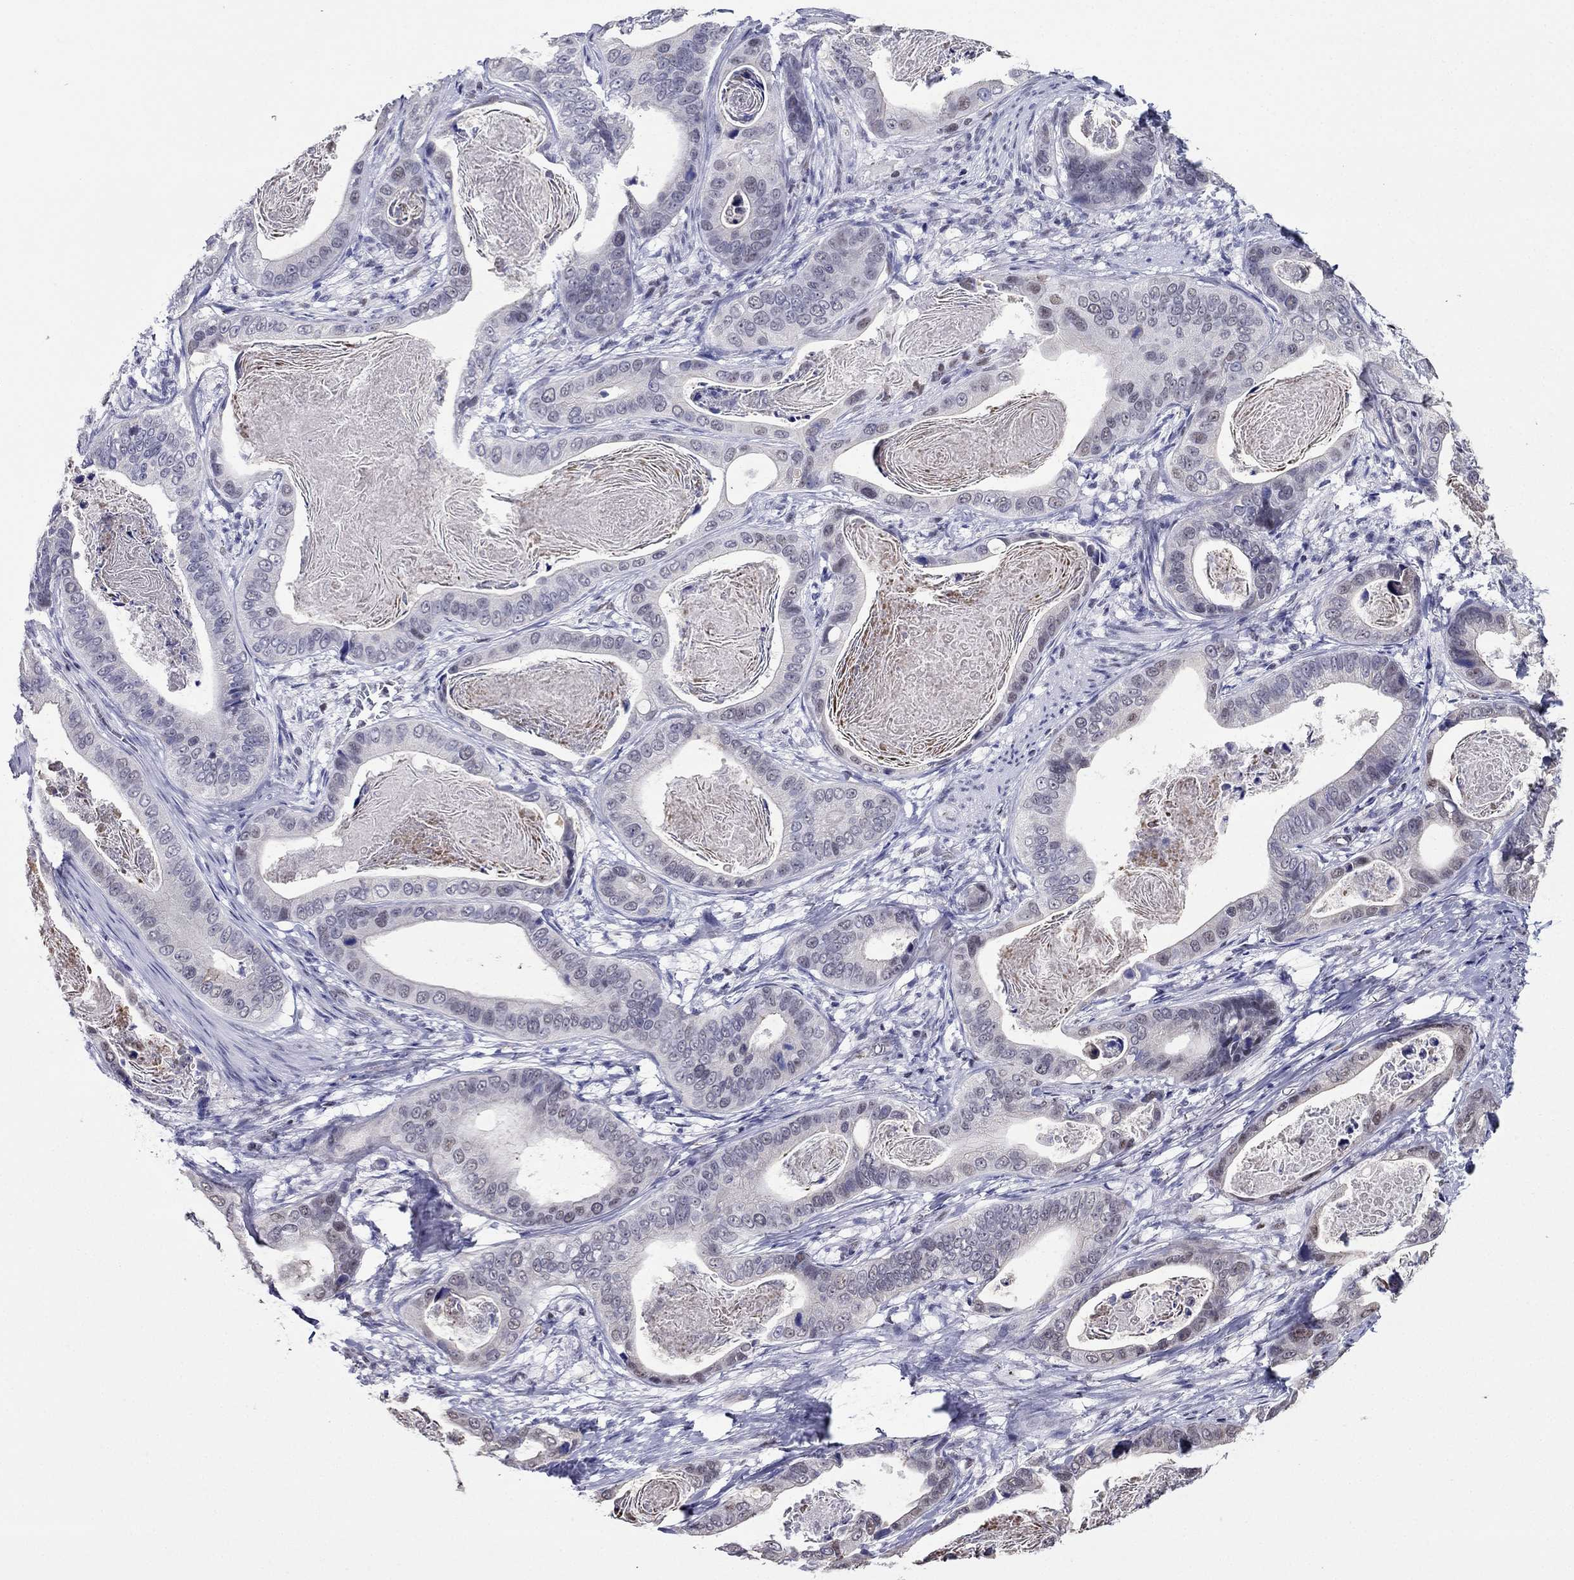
{"staining": {"intensity": "negative", "quantity": "none", "location": "none"}, "tissue": "stomach cancer", "cell_type": "Tumor cells", "image_type": "cancer", "snomed": [{"axis": "morphology", "description": "Adenocarcinoma, NOS"}, {"axis": "topography", "description": "Stomach"}], "caption": "Immunohistochemical staining of stomach cancer displays no significant expression in tumor cells. The staining was performed using DAB to visualize the protein expression in brown, while the nuclei were stained in blue with hematoxylin (Magnification: 20x).", "gene": "PPM1G", "patient": {"sex": "male", "age": 84}}